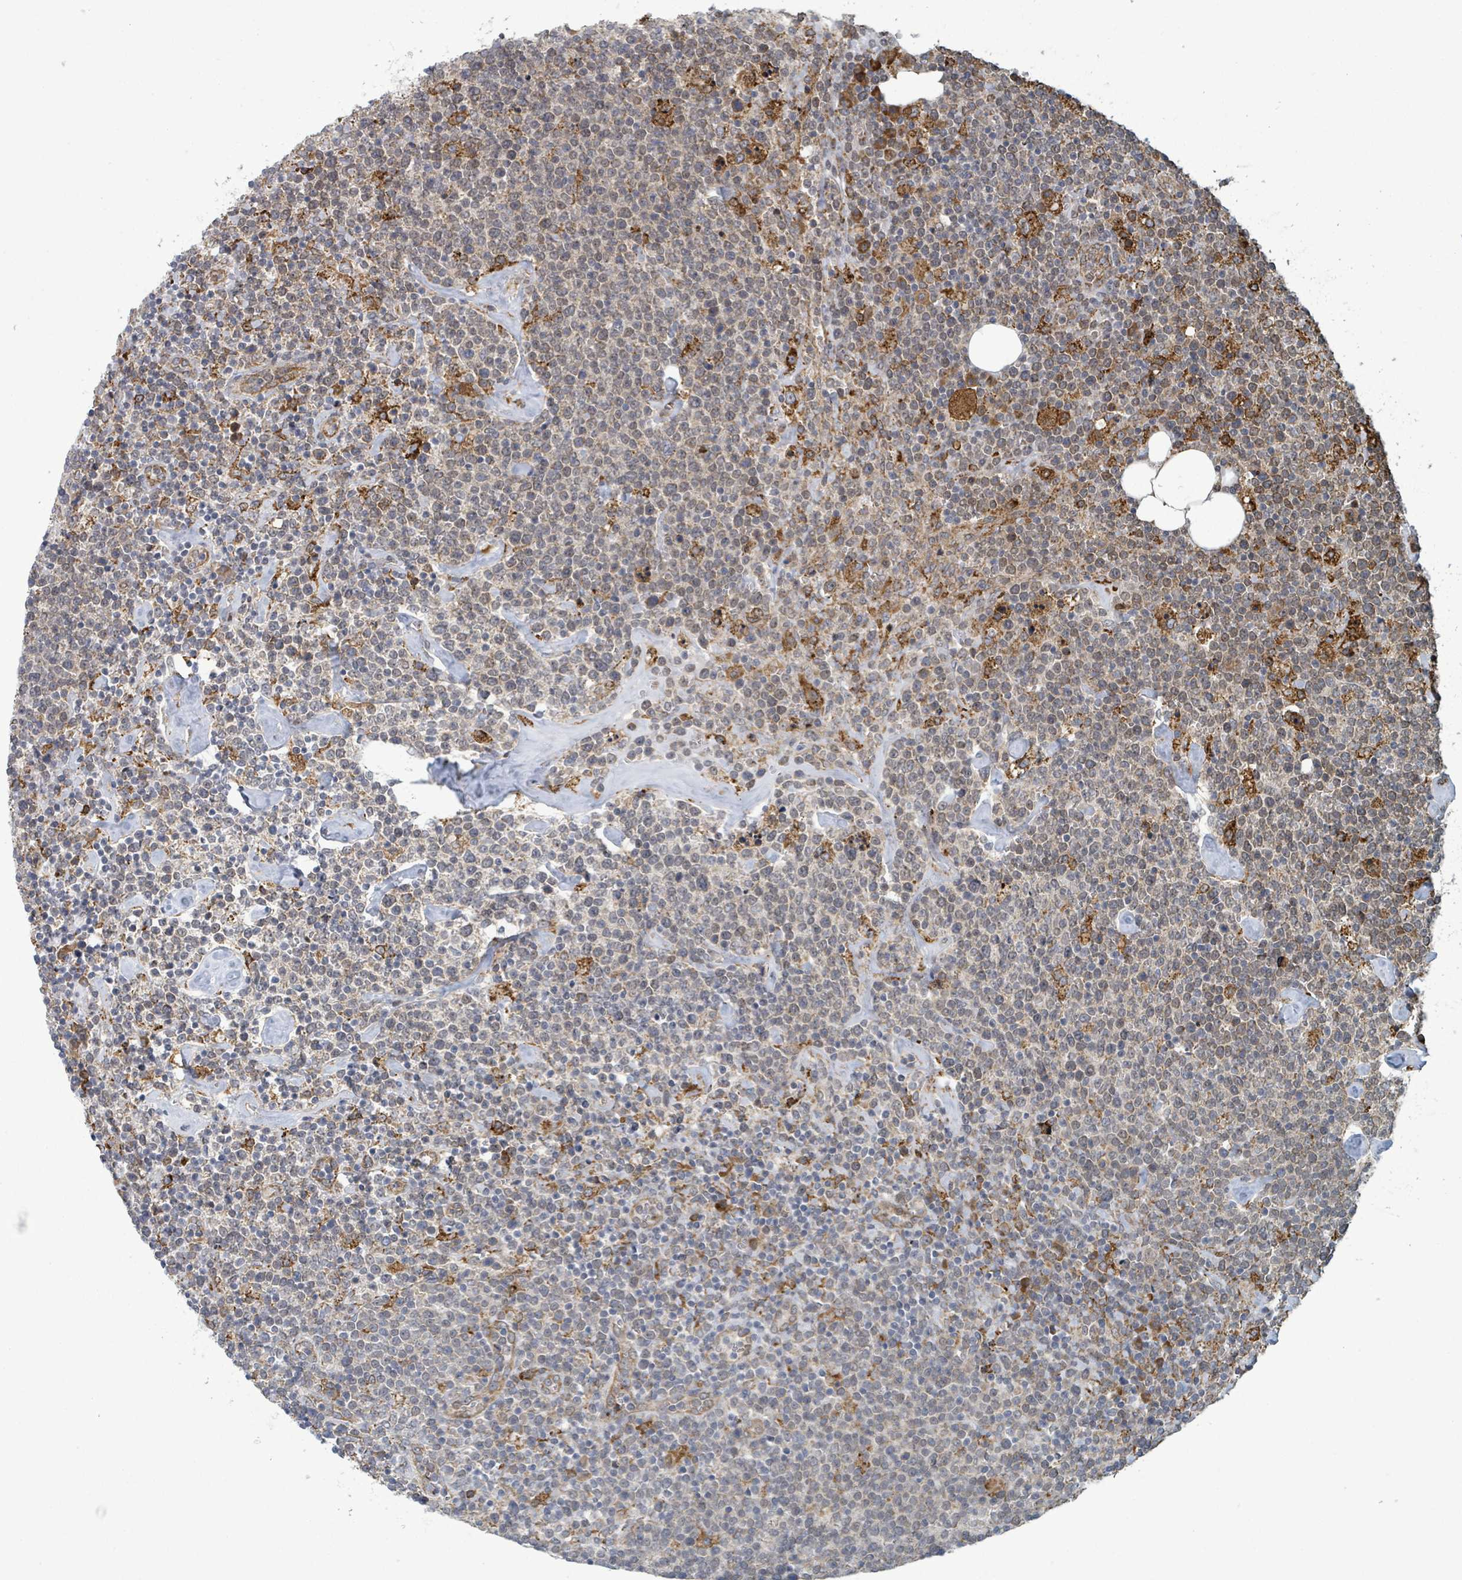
{"staining": {"intensity": "weak", "quantity": "25%-75%", "location": "cytoplasmic/membranous"}, "tissue": "lymphoma", "cell_type": "Tumor cells", "image_type": "cancer", "snomed": [{"axis": "morphology", "description": "Malignant lymphoma, non-Hodgkin's type, High grade"}, {"axis": "topography", "description": "Lymph node"}], "caption": "This is a histology image of immunohistochemistry staining of malignant lymphoma, non-Hodgkin's type (high-grade), which shows weak expression in the cytoplasmic/membranous of tumor cells.", "gene": "SHROOM2", "patient": {"sex": "male", "age": 61}}